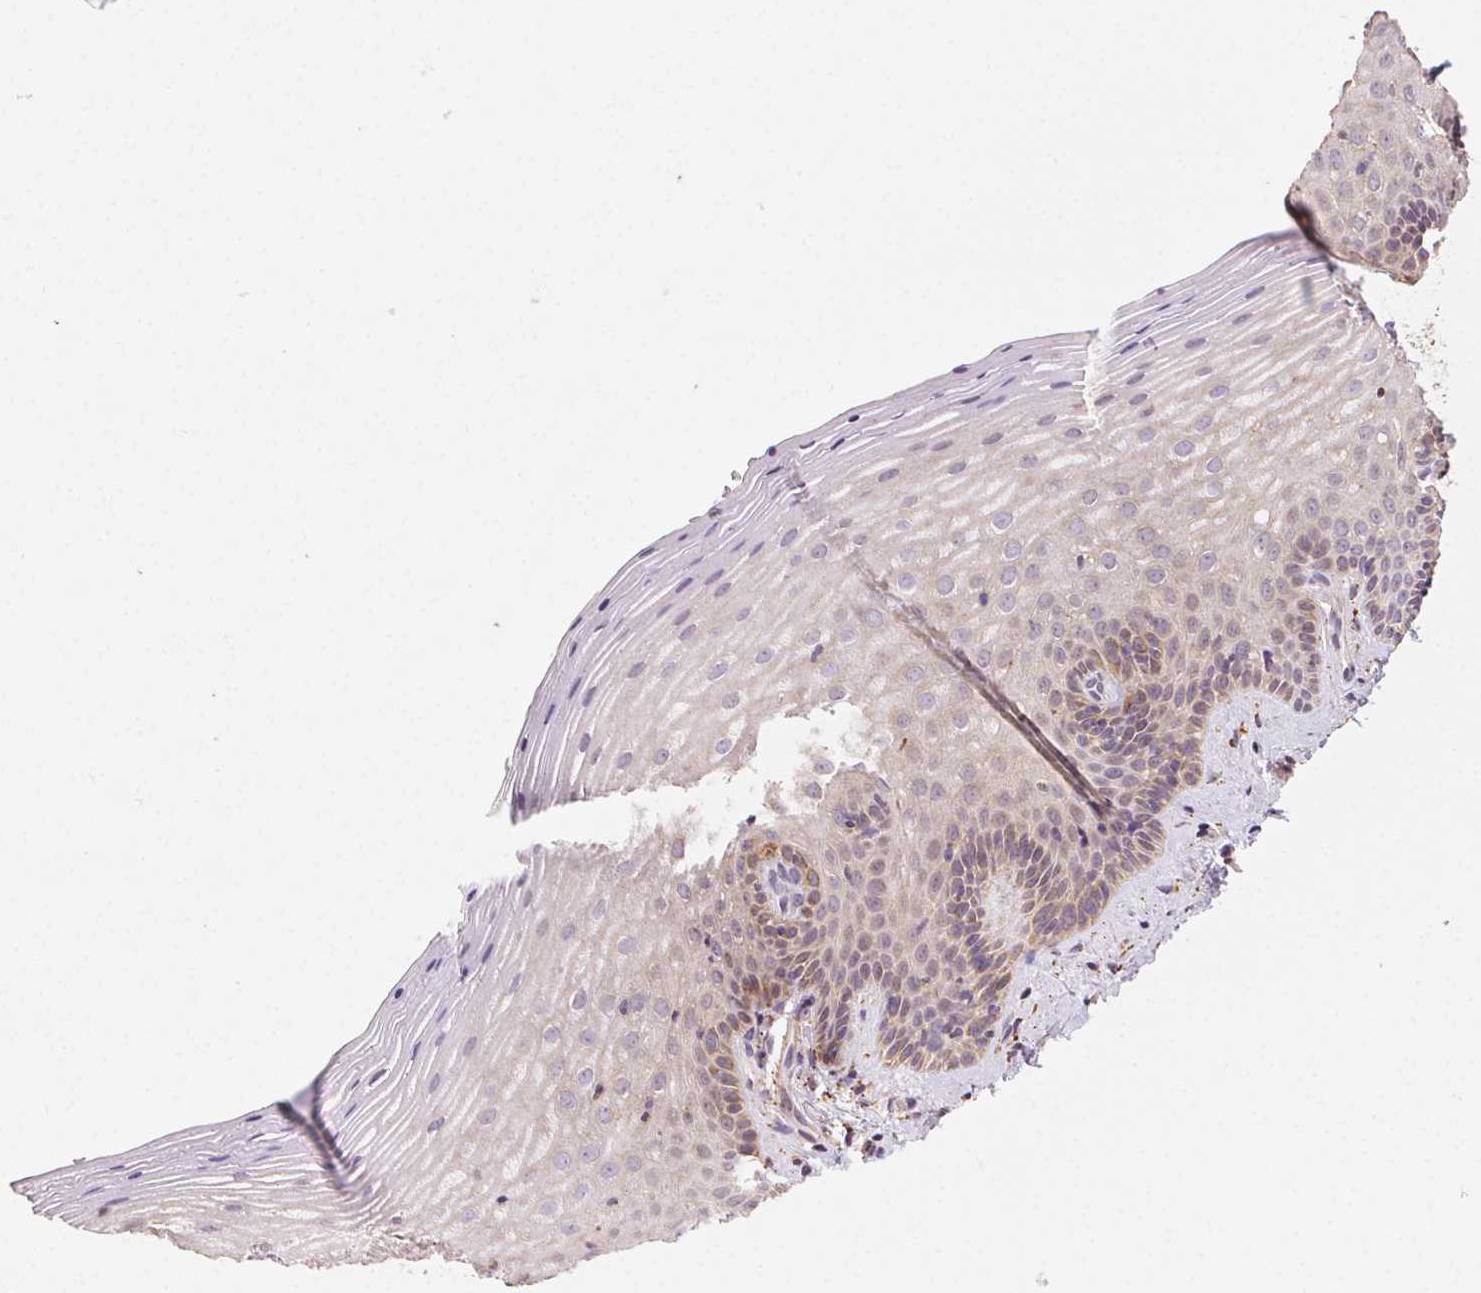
{"staining": {"intensity": "weak", "quantity": "<25%", "location": "cytoplasmic/membranous"}, "tissue": "vagina", "cell_type": "Squamous epithelial cells", "image_type": "normal", "snomed": [{"axis": "morphology", "description": "Normal tissue, NOS"}, {"axis": "topography", "description": "Vagina"}], "caption": "Protein analysis of benign vagina demonstrates no significant staining in squamous epithelial cells.", "gene": "FNBP1L", "patient": {"sex": "female", "age": 45}}